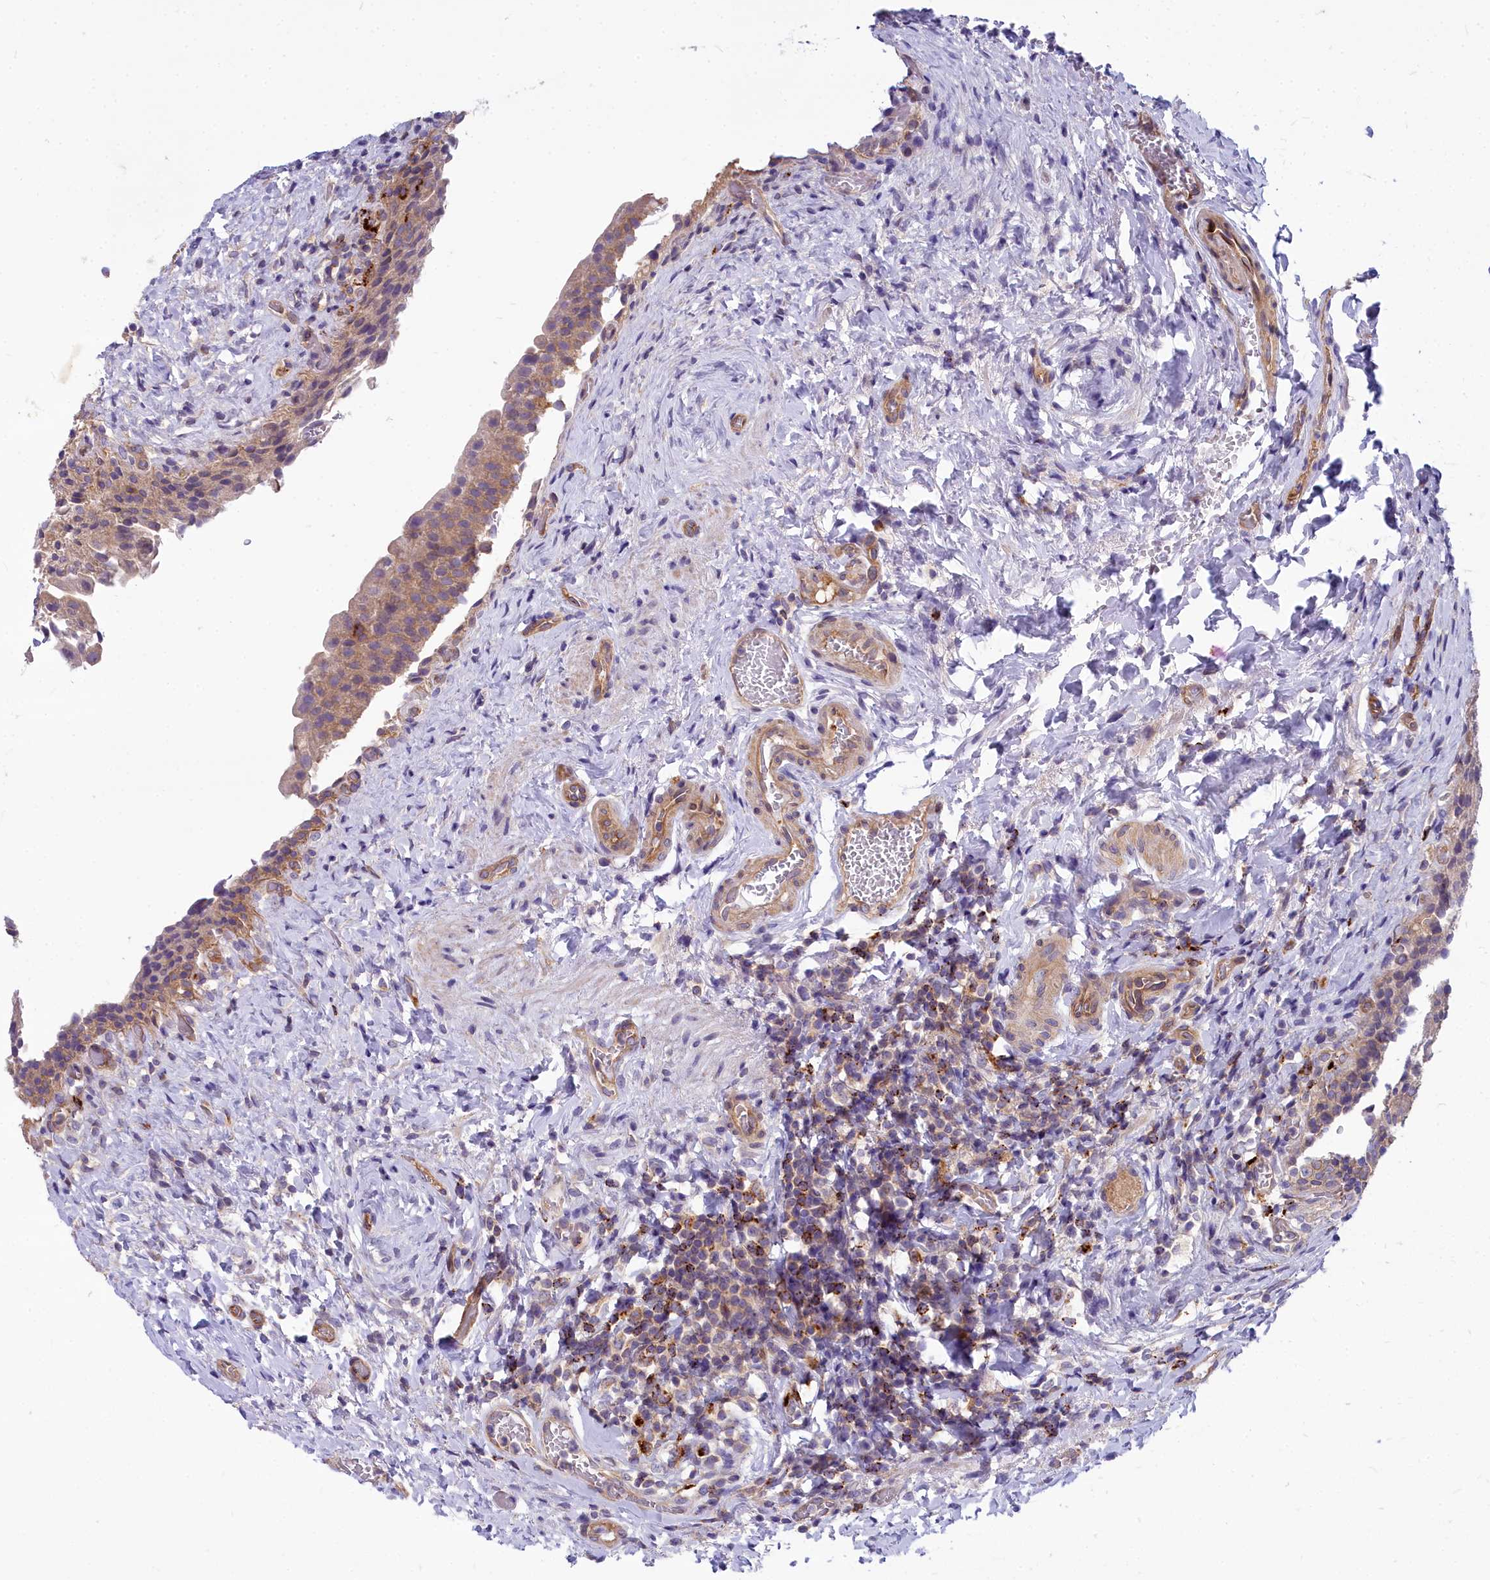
{"staining": {"intensity": "moderate", "quantity": "25%-75%", "location": "cytoplasmic/membranous"}, "tissue": "urinary bladder", "cell_type": "Urothelial cells", "image_type": "normal", "snomed": [{"axis": "morphology", "description": "Normal tissue, NOS"}, {"axis": "morphology", "description": "Inflammation, NOS"}, {"axis": "topography", "description": "Urinary bladder"}], "caption": "High-magnification brightfield microscopy of benign urinary bladder stained with DAB (brown) and counterstained with hematoxylin (blue). urothelial cells exhibit moderate cytoplasmic/membranous staining is identified in approximately25%-75% of cells.", "gene": "HLA", "patient": {"sex": "male", "age": 64}}